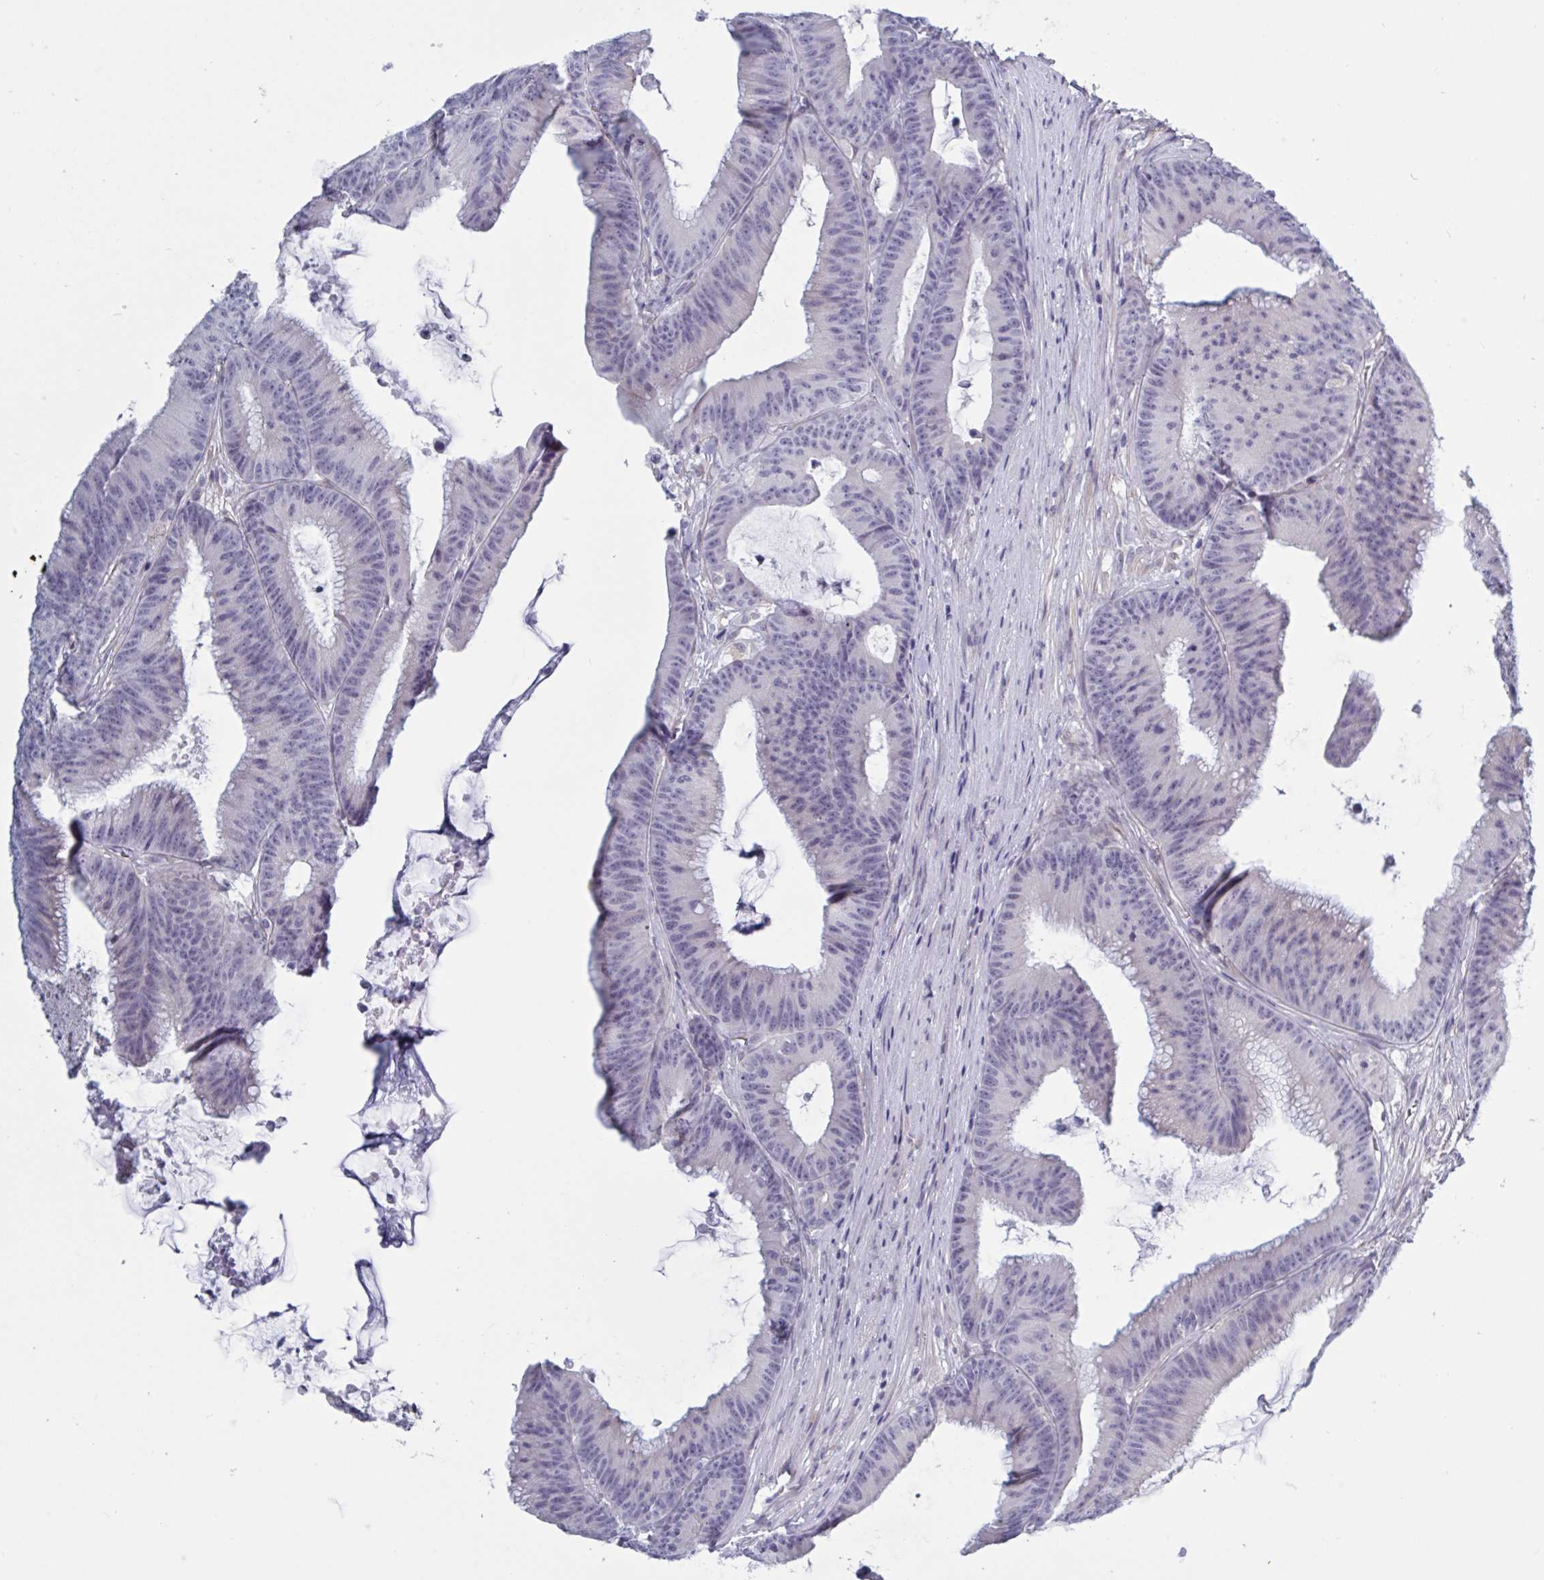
{"staining": {"intensity": "negative", "quantity": "none", "location": "none"}, "tissue": "colorectal cancer", "cell_type": "Tumor cells", "image_type": "cancer", "snomed": [{"axis": "morphology", "description": "Adenocarcinoma, NOS"}, {"axis": "topography", "description": "Colon"}], "caption": "Adenocarcinoma (colorectal) was stained to show a protein in brown. There is no significant positivity in tumor cells. Brightfield microscopy of IHC stained with DAB (3,3'-diaminobenzidine) (brown) and hematoxylin (blue), captured at high magnification.", "gene": "TCEAL8", "patient": {"sex": "female", "age": 78}}